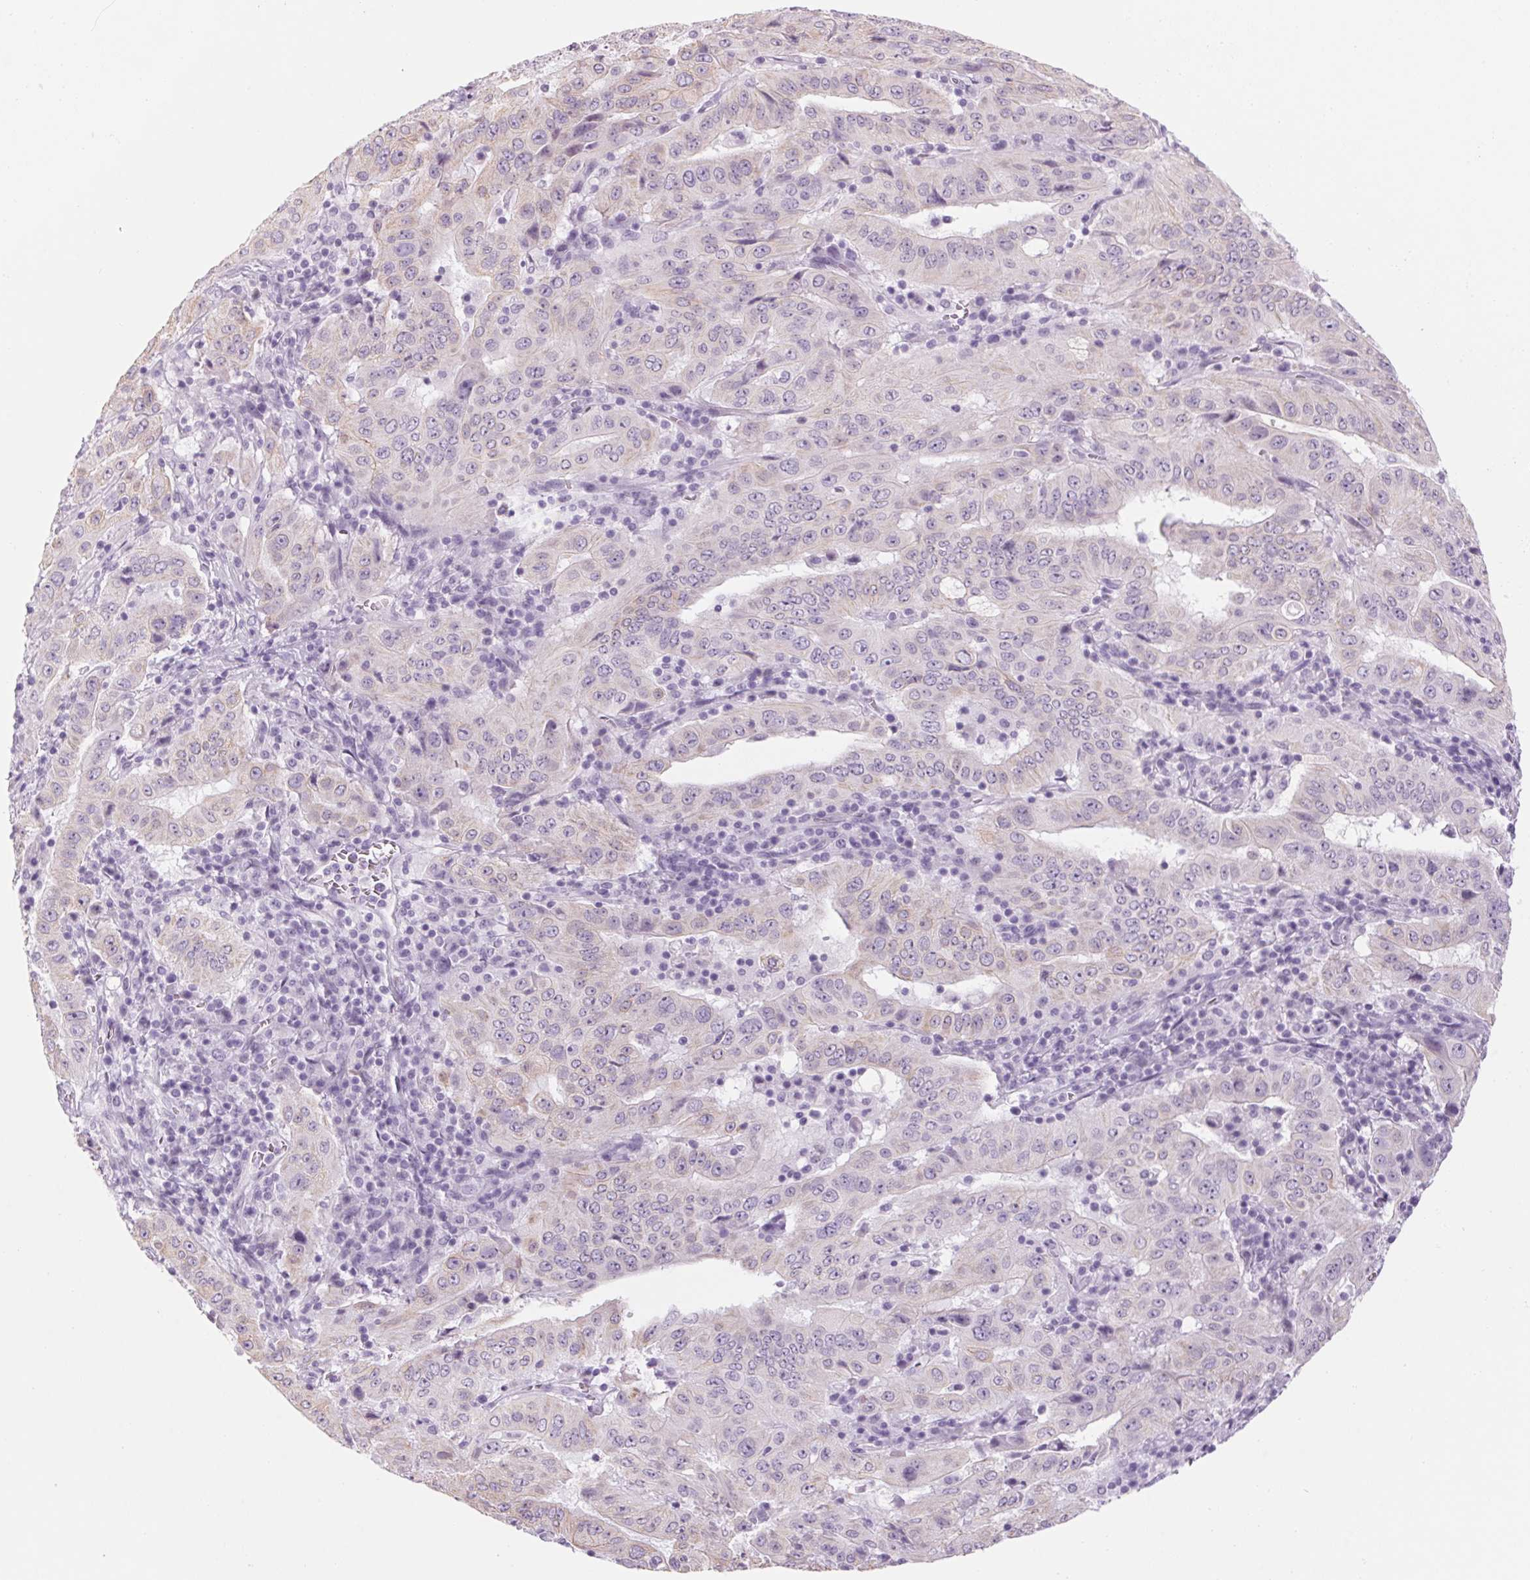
{"staining": {"intensity": "weak", "quantity": "<25%", "location": "cytoplasmic/membranous"}, "tissue": "pancreatic cancer", "cell_type": "Tumor cells", "image_type": "cancer", "snomed": [{"axis": "morphology", "description": "Adenocarcinoma, NOS"}, {"axis": "topography", "description": "Pancreas"}], "caption": "Immunohistochemical staining of pancreatic adenocarcinoma displays no significant staining in tumor cells. The staining was performed using DAB to visualize the protein expression in brown, while the nuclei were stained in blue with hematoxylin (Magnification: 20x).", "gene": "RPTN", "patient": {"sex": "male", "age": 63}}